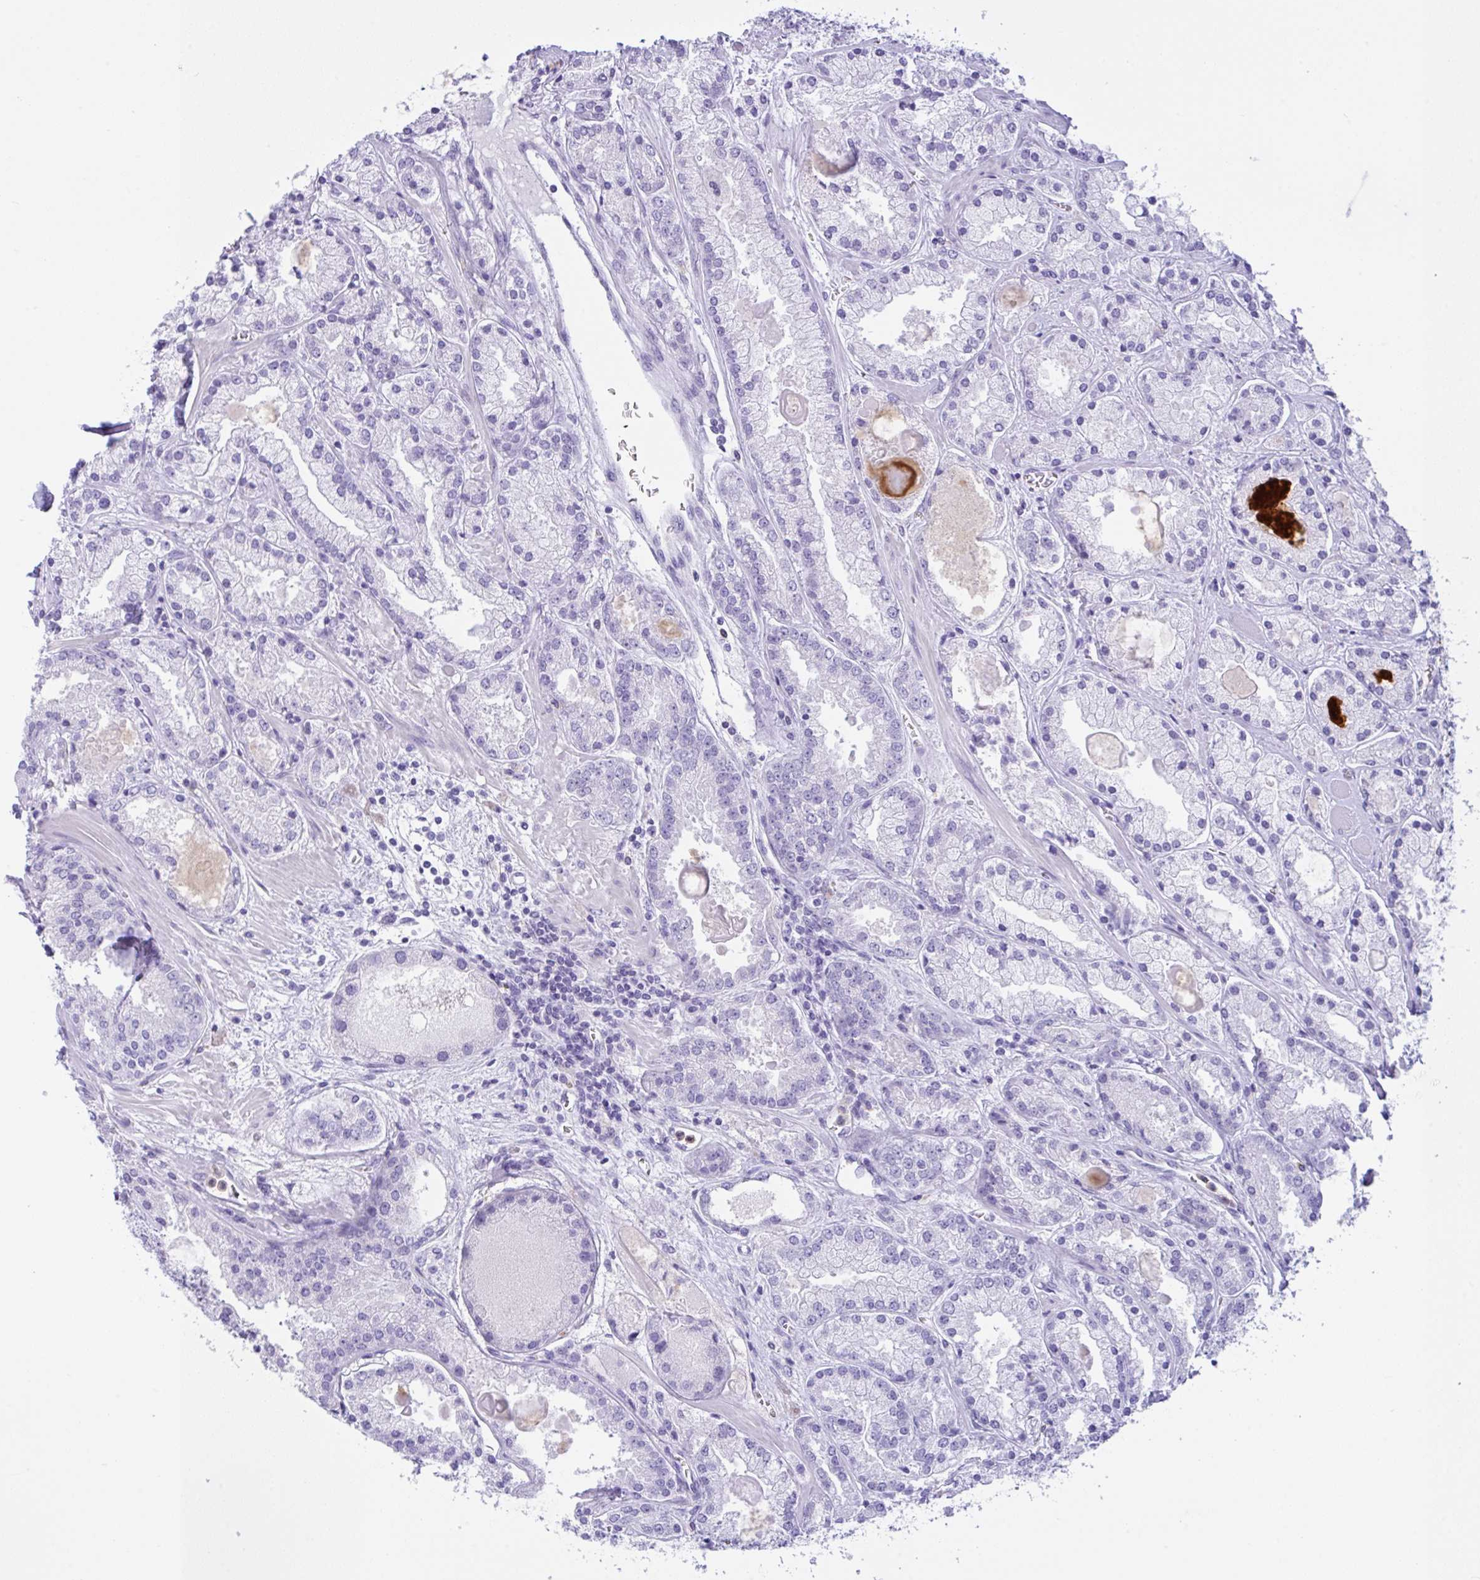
{"staining": {"intensity": "negative", "quantity": "none", "location": "none"}, "tissue": "prostate cancer", "cell_type": "Tumor cells", "image_type": "cancer", "snomed": [{"axis": "morphology", "description": "Adenocarcinoma, High grade"}, {"axis": "topography", "description": "Prostate"}], "caption": "Adenocarcinoma (high-grade) (prostate) stained for a protein using IHC exhibits no expression tumor cells.", "gene": "NCF1", "patient": {"sex": "male", "age": 67}}